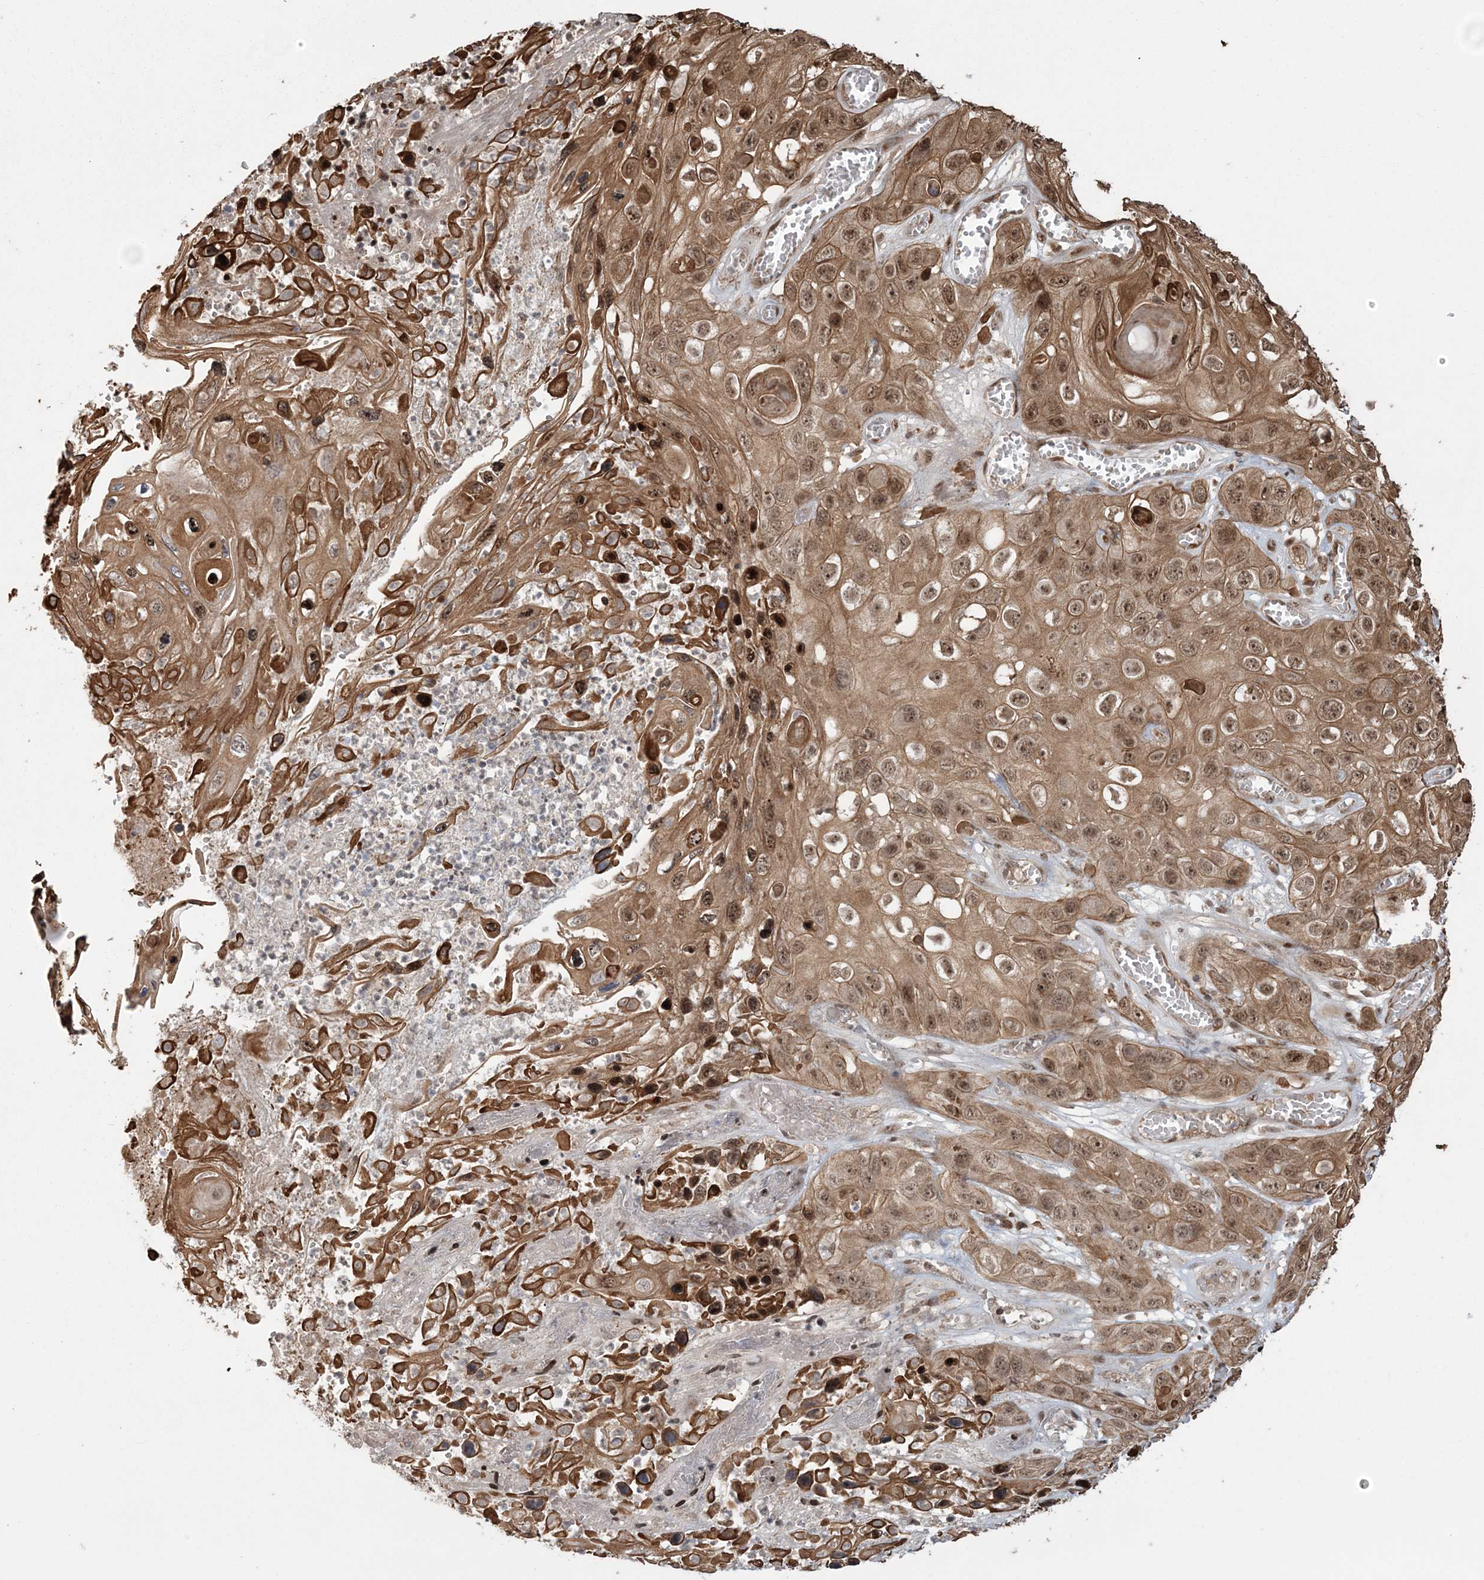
{"staining": {"intensity": "moderate", "quantity": ">75%", "location": "cytoplasmic/membranous,nuclear"}, "tissue": "skin cancer", "cell_type": "Tumor cells", "image_type": "cancer", "snomed": [{"axis": "morphology", "description": "Squamous cell carcinoma, NOS"}, {"axis": "topography", "description": "Skin"}], "caption": "Protein expression analysis of human skin cancer reveals moderate cytoplasmic/membranous and nuclear positivity in approximately >75% of tumor cells.", "gene": "EPB41L4A", "patient": {"sex": "male", "age": 55}}